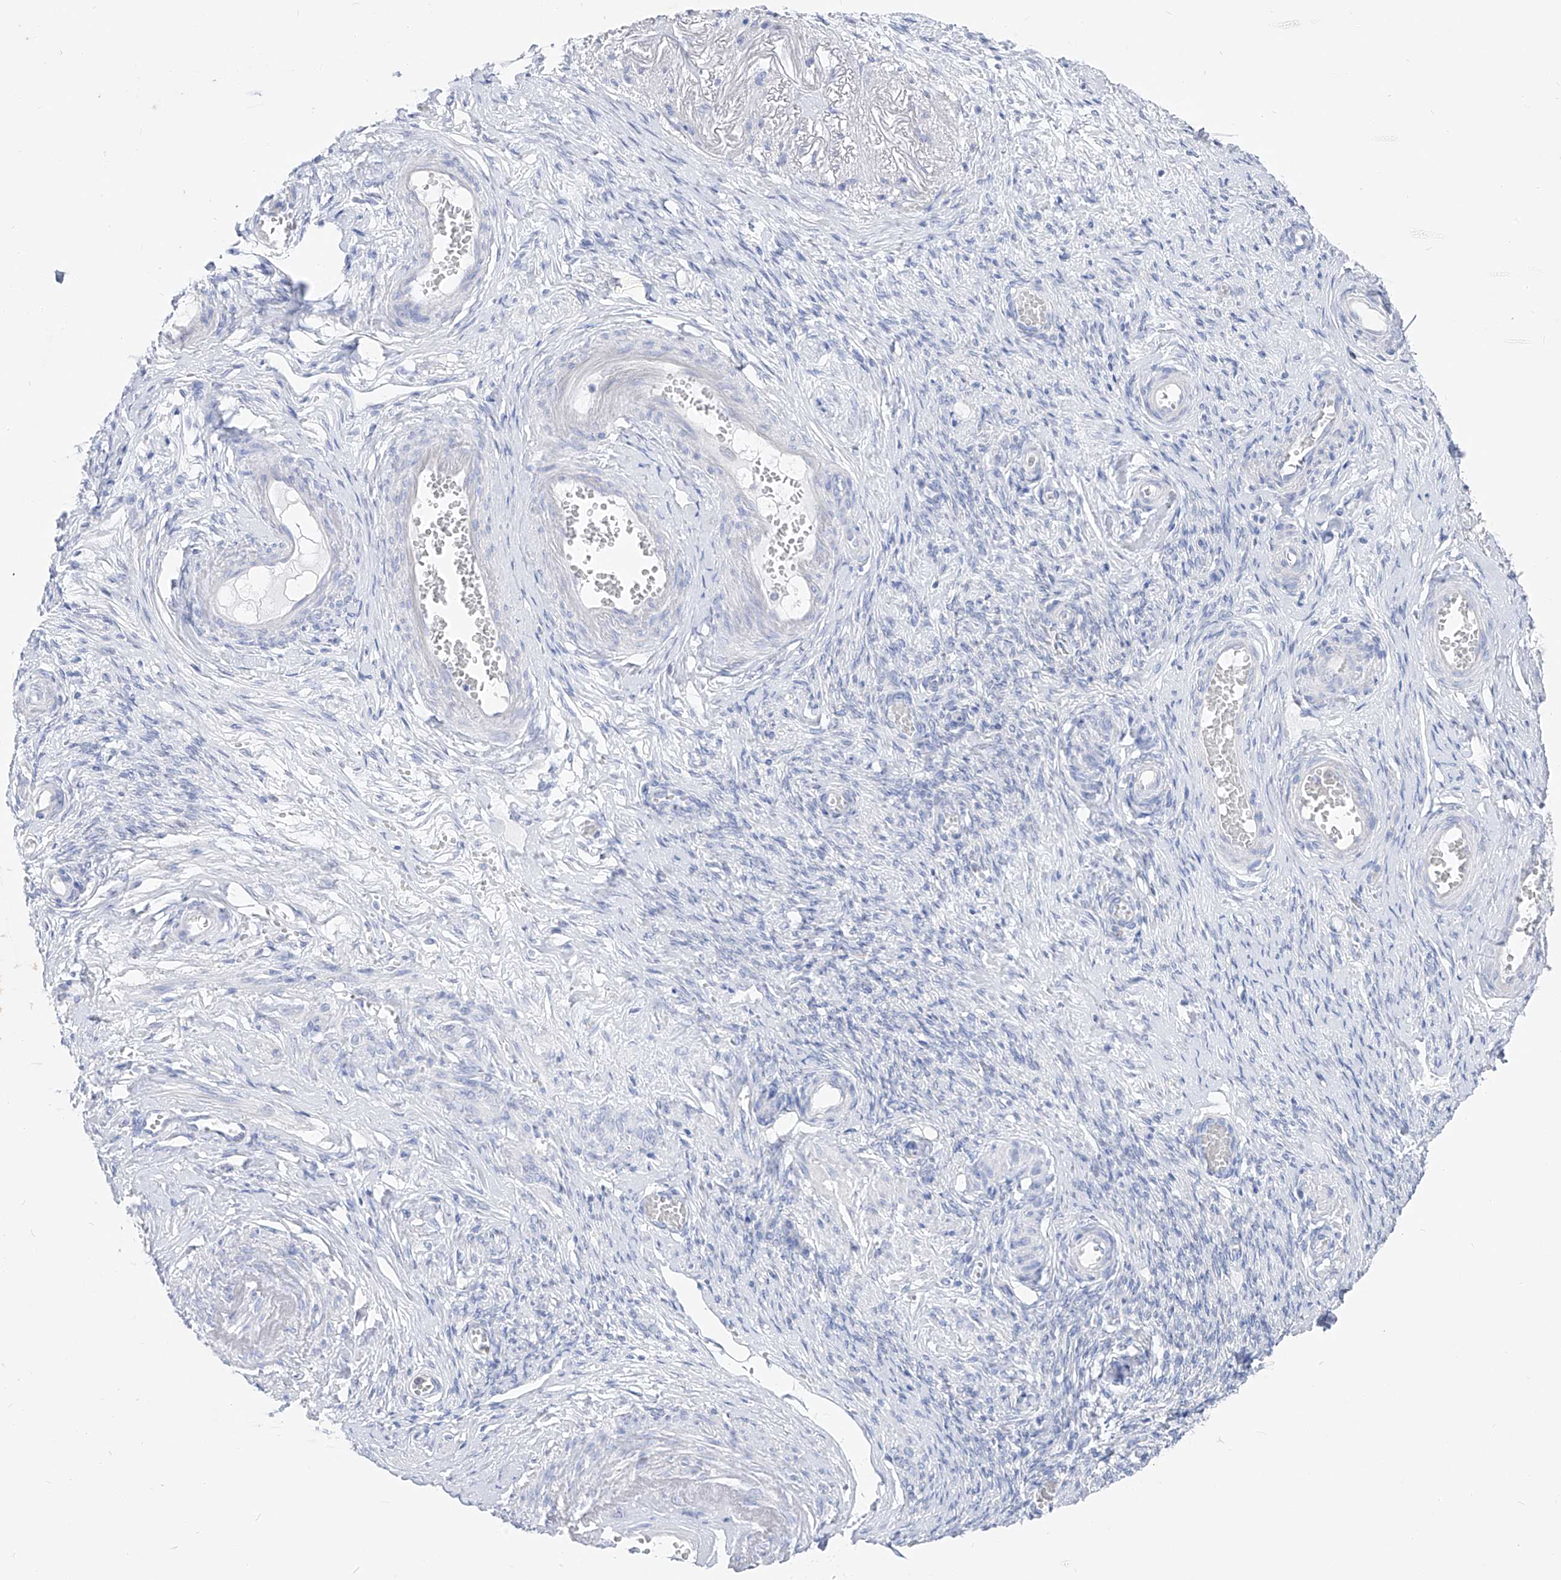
{"staining": {"intensity": "negative", "quantity": "none", "location": "none"}, "tissue": "adipose tissue", "cell_type": "Adipocytes", "image_type": "normal", "snomed": [{"axis": "morphology", "description": "Normal tissue, NOS"}, {"axis": "topography", "description": "Vascular tissue"}, {"axis": "topography", "description": "Fallopian tube"}, {"axis": "topography", "description": "Ovary"}], "caption": "Adipose tissue stained for a protein using immunohistochemistry displays no expression adipocytes.", "gene": "UFL1", "patient": {"sex": "female", "age": 67}}